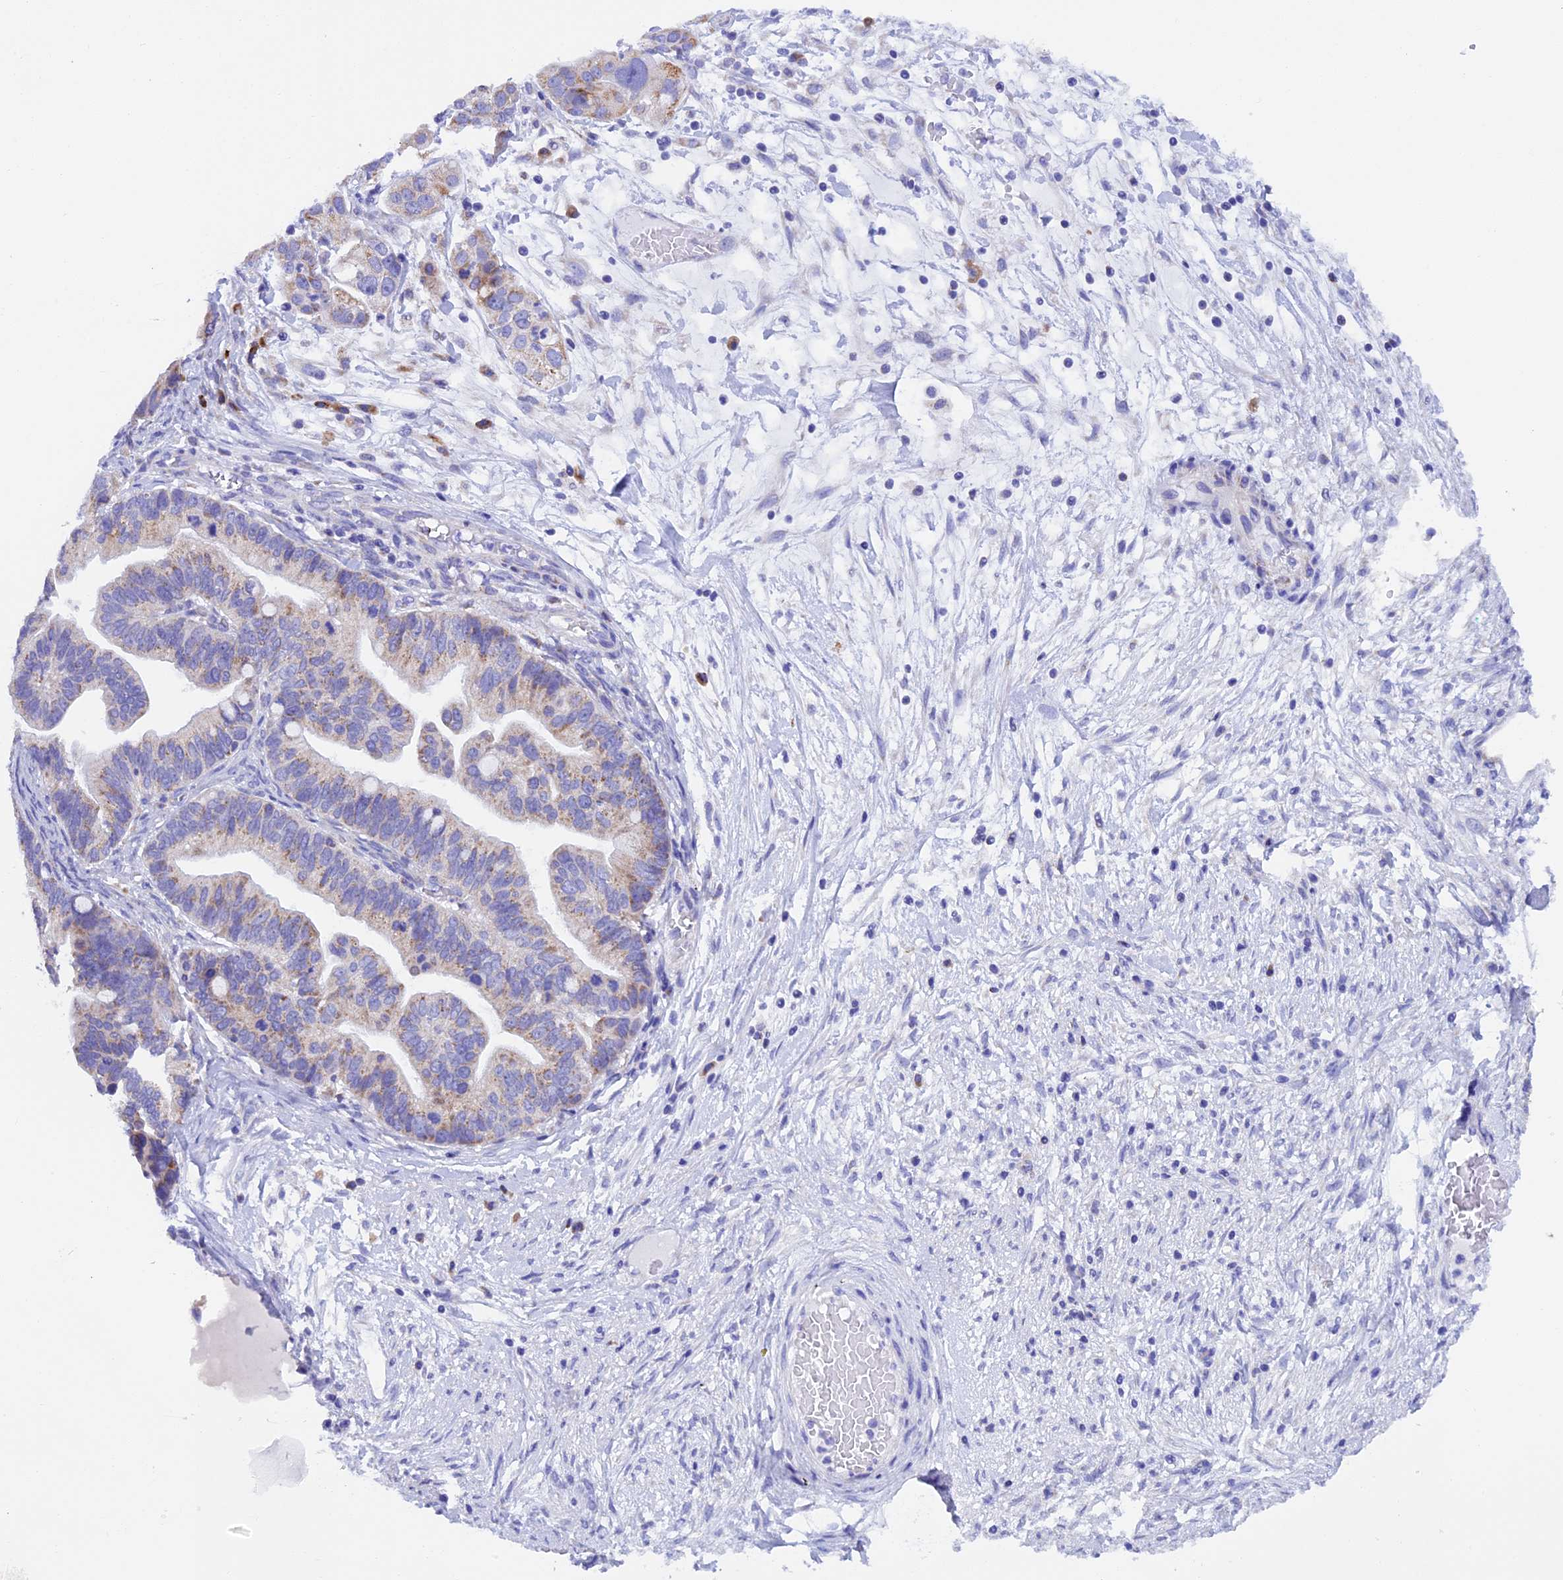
{"staining": {"intensity": "weak", "quantity": "<25%", "location": "cytoplasmic/membranous"}, "tissue": "ovarian cancer", "cell_type": "Tumor cells", "image_type": "cancer", "snomed": [{"axis": "morphology", "description": "Cystadenocarcinoma, serous, NOS"}, {"axis": "topography", "description": "Ovary"}], "caption": "Tumor cells show no significant positivity in ovarian cancer (serous cystadenocarcinoma). The staining was performed using DAB to visualize the protein expression in brown, while the nuclei were stained in blue with hematoxylin (Magnification: 20x).", "gene": "SLC8B1", "patient": {"sex": "female", "age": 56}}